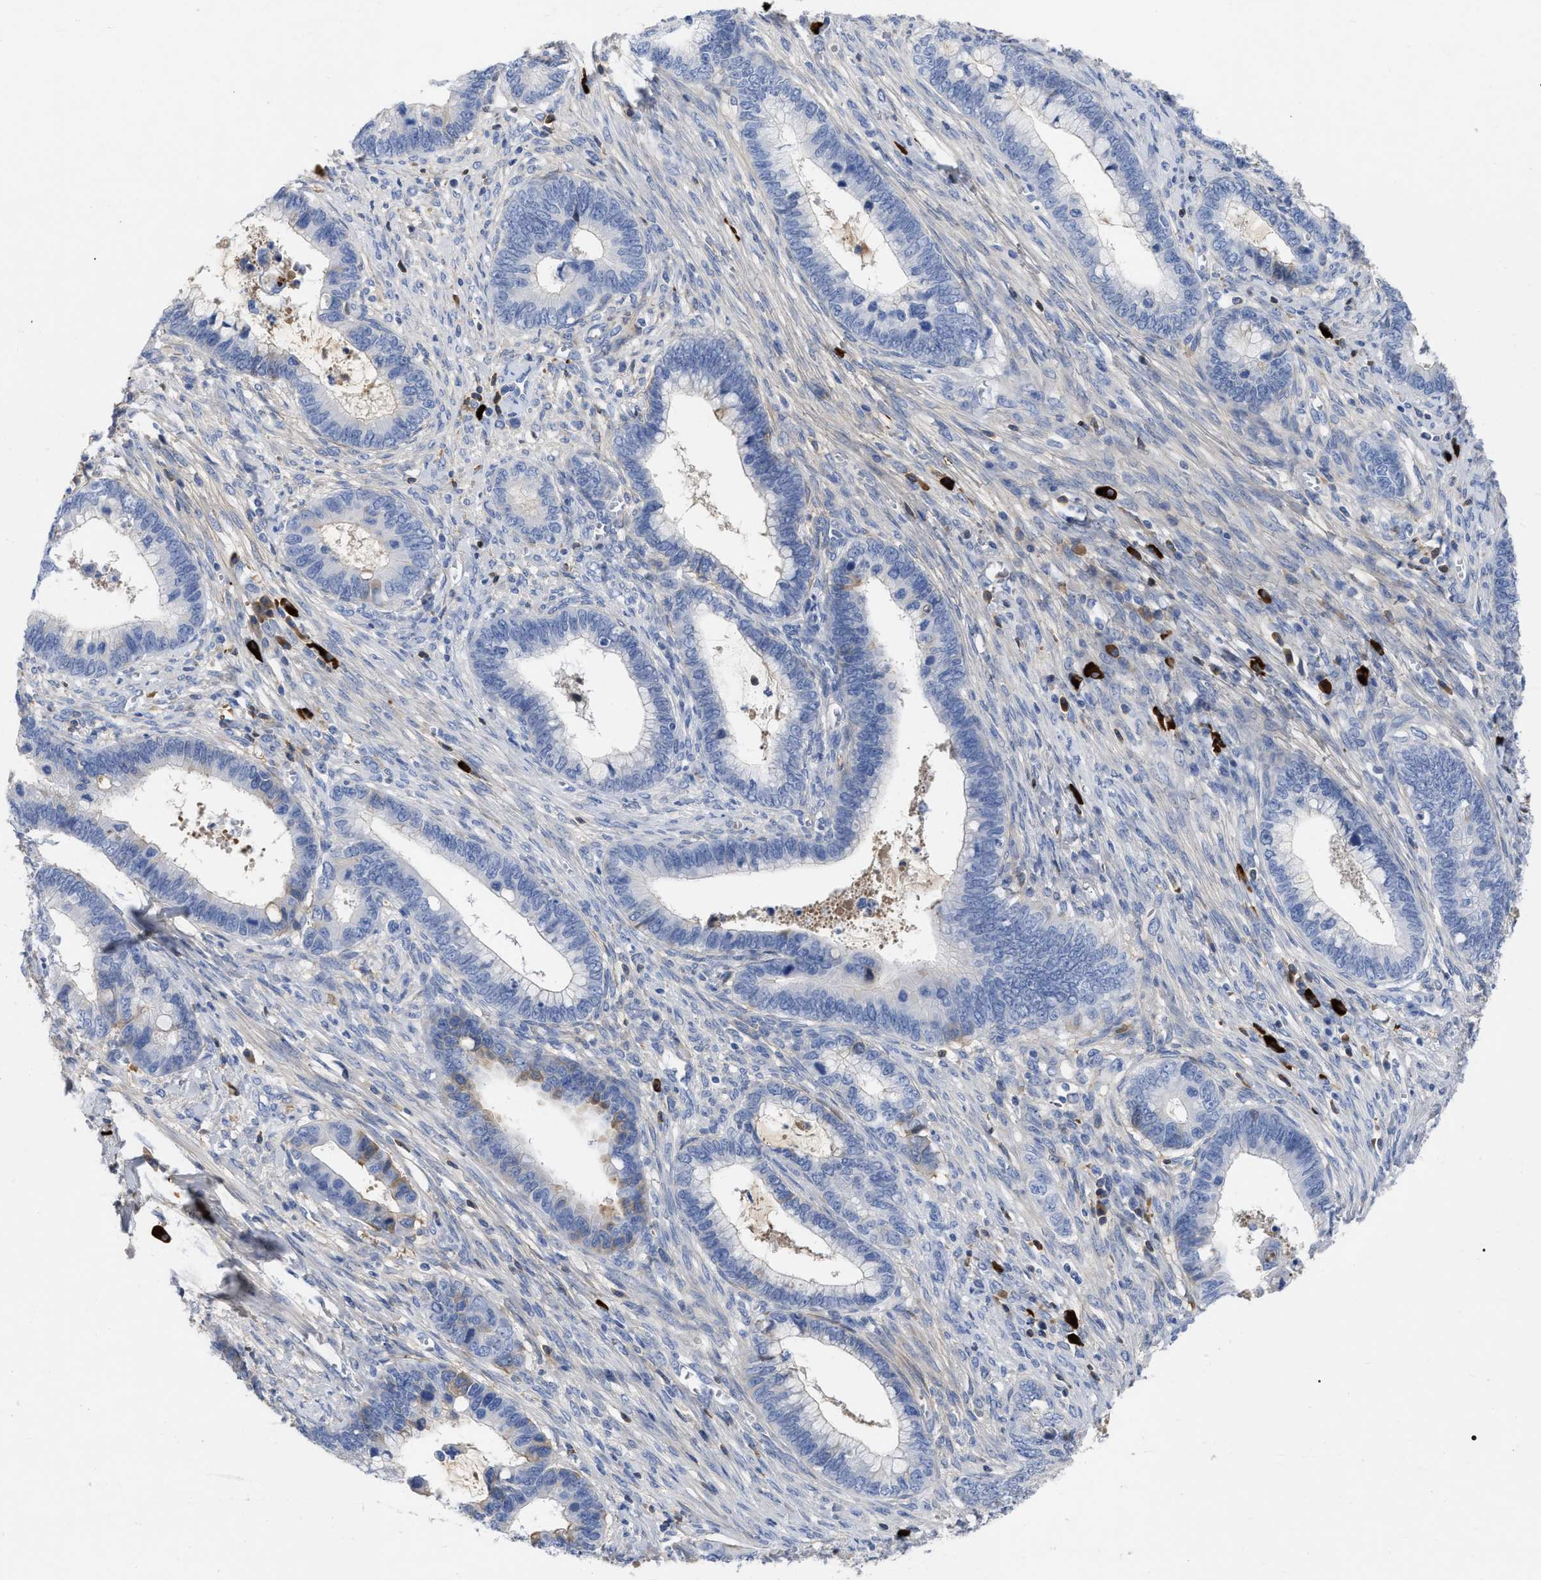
{"staining": {"intensity": "negative", "quantity": "none", "location": "none"}, "tissue": "cervical cancer", "cell_type": "Tumor cells", "image_type": "cancer", "snomed": [{"axis": "morphology", "description": "Adenocarcinoma, NOS"}, {"axis": "topography", "description": "Cervix"}], "caption": "Histopathology image shows no protein expression in tumor cells of adenocarcinoma (cervical) tissue.", "gene": "IGHV5-51", "patient": {"sex": "female", "age": 44}}